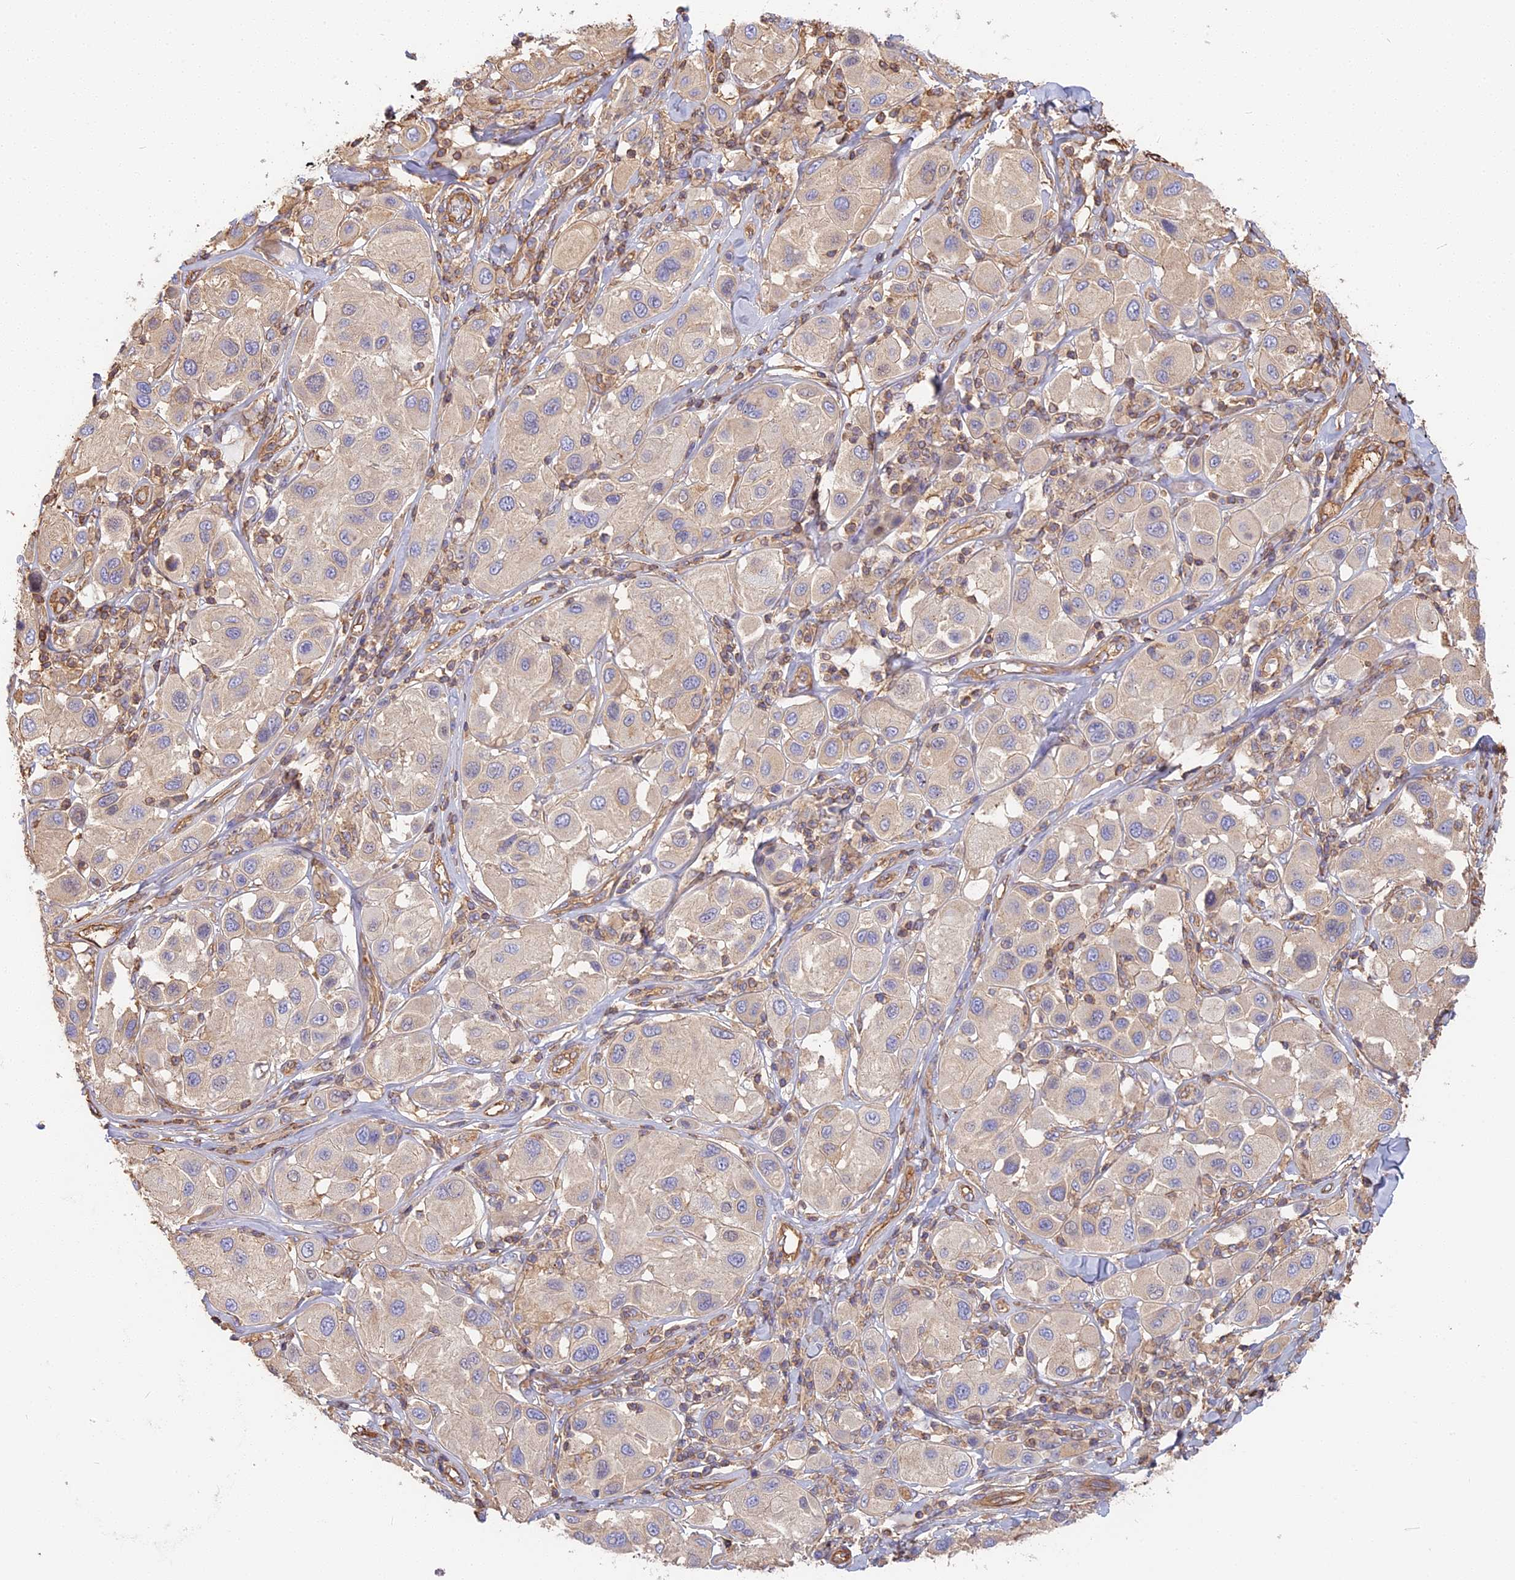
{"staining": {"intensity": "weak", "quantity": "<25%", "location": "cytoplasmic/membranous"}, "tissue": "melanoma", "cell_type": "Tumor cells", "image_type": "cancer", "snomed": [{"axis": "morphology", "description": "Malignant melanoma, Metastatic site"}, {"axis": "topography", "description": "Skin"}], "caption": "Human malignant melanoma (metastatic site) stained for a protein using immunohistochemistry (IHC) shows no staining in tumor cells.", "gene": "VPS18", "patient": {"sex": "male", "age": 41}}